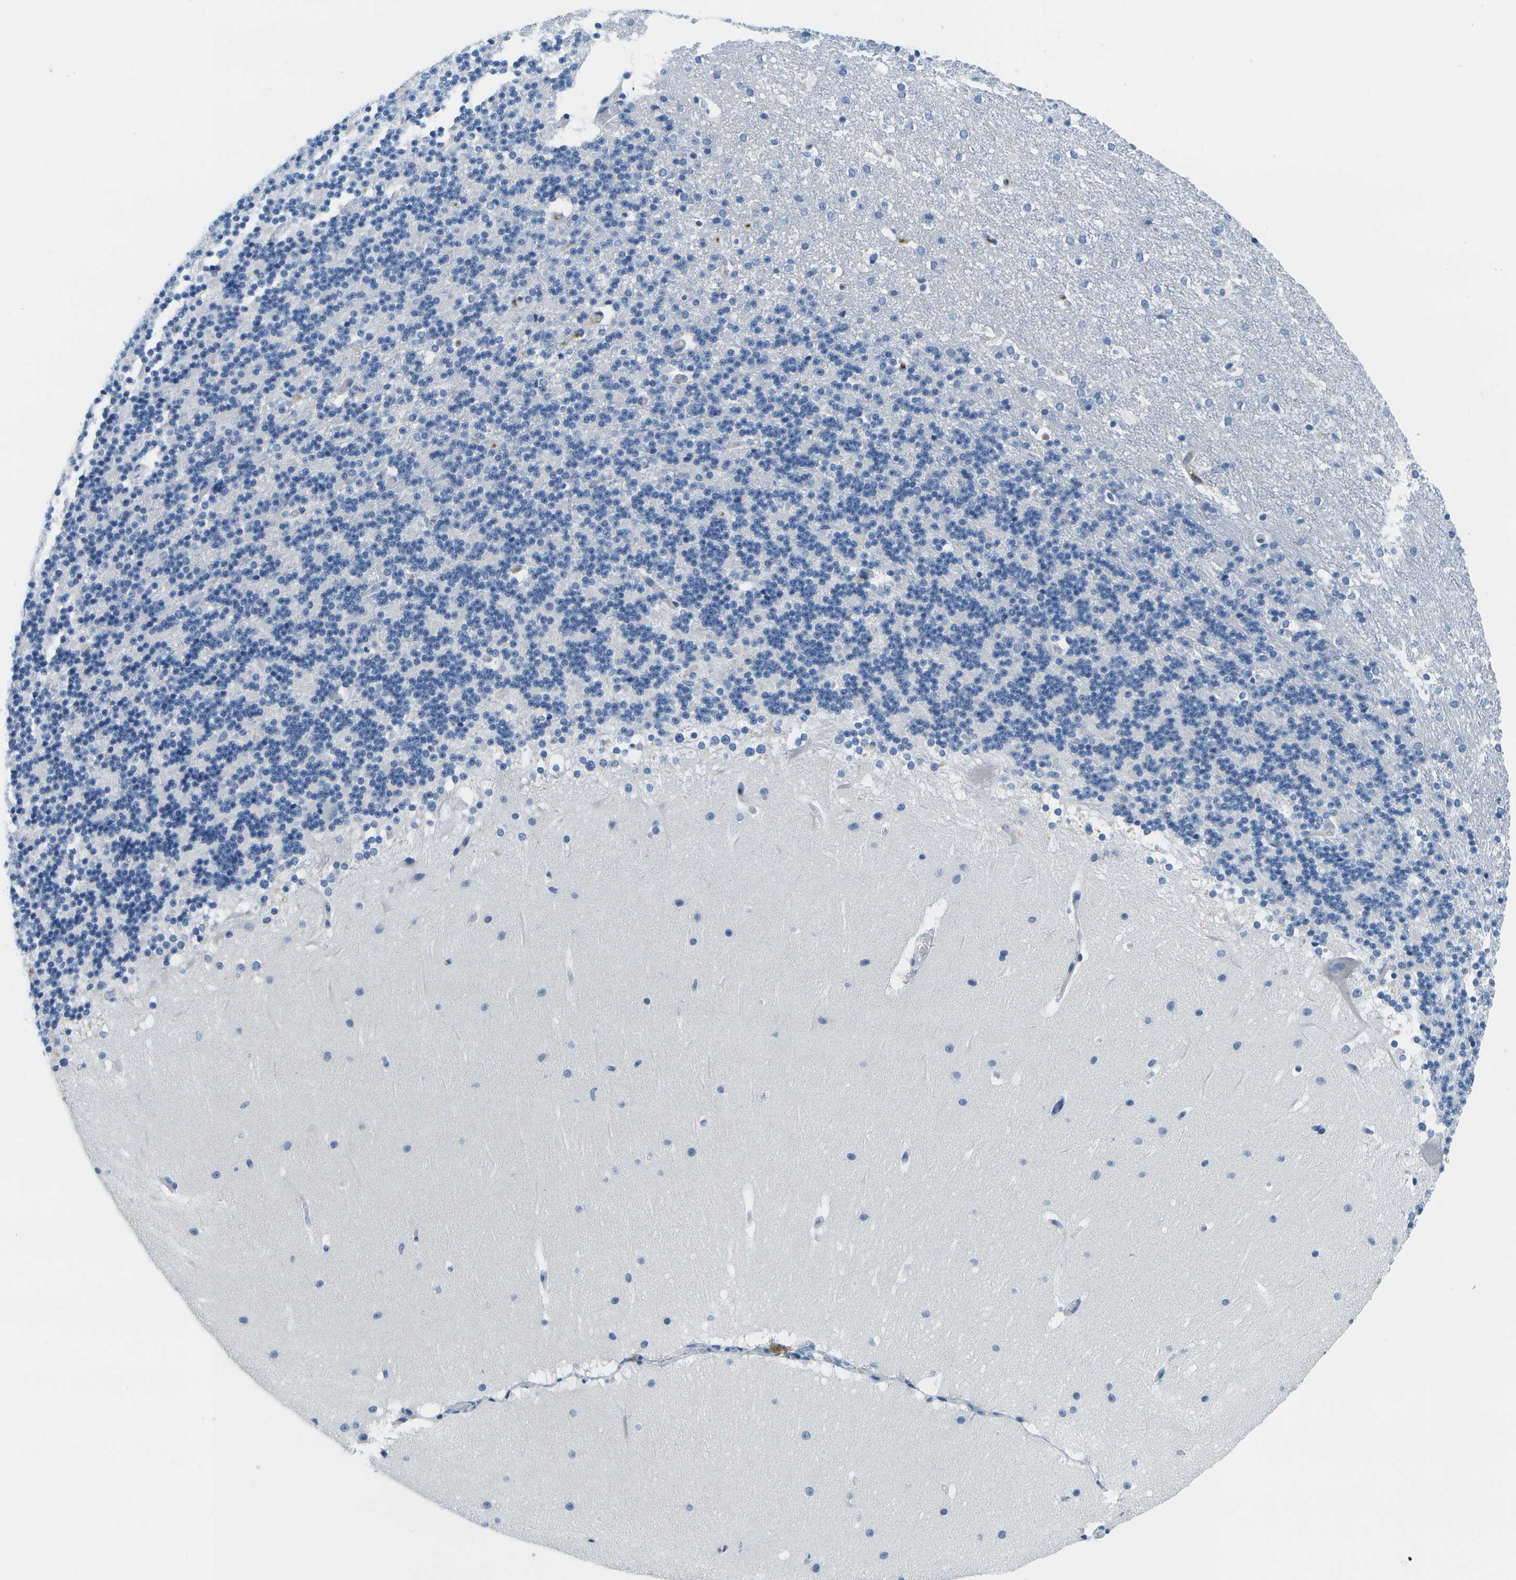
{"staining": {"intensity": "negative", "quantity": "none", "location": "none"}, "tissue": "cerebellum", "cell_type": "Cells in granular layer", "image_type": "normal", "snomed": [{"axis": "morphology", "description": "Normal tissue, NOS"}, {"axis": "topography", "description": "Cerebellum"}], "caption": "Immunohistochemical staining of benign human cerebellum shows no significant positivity in cells in granular layer.", "gene": "SERPINA1", "patient": {"sex": "female", "age": 19}}